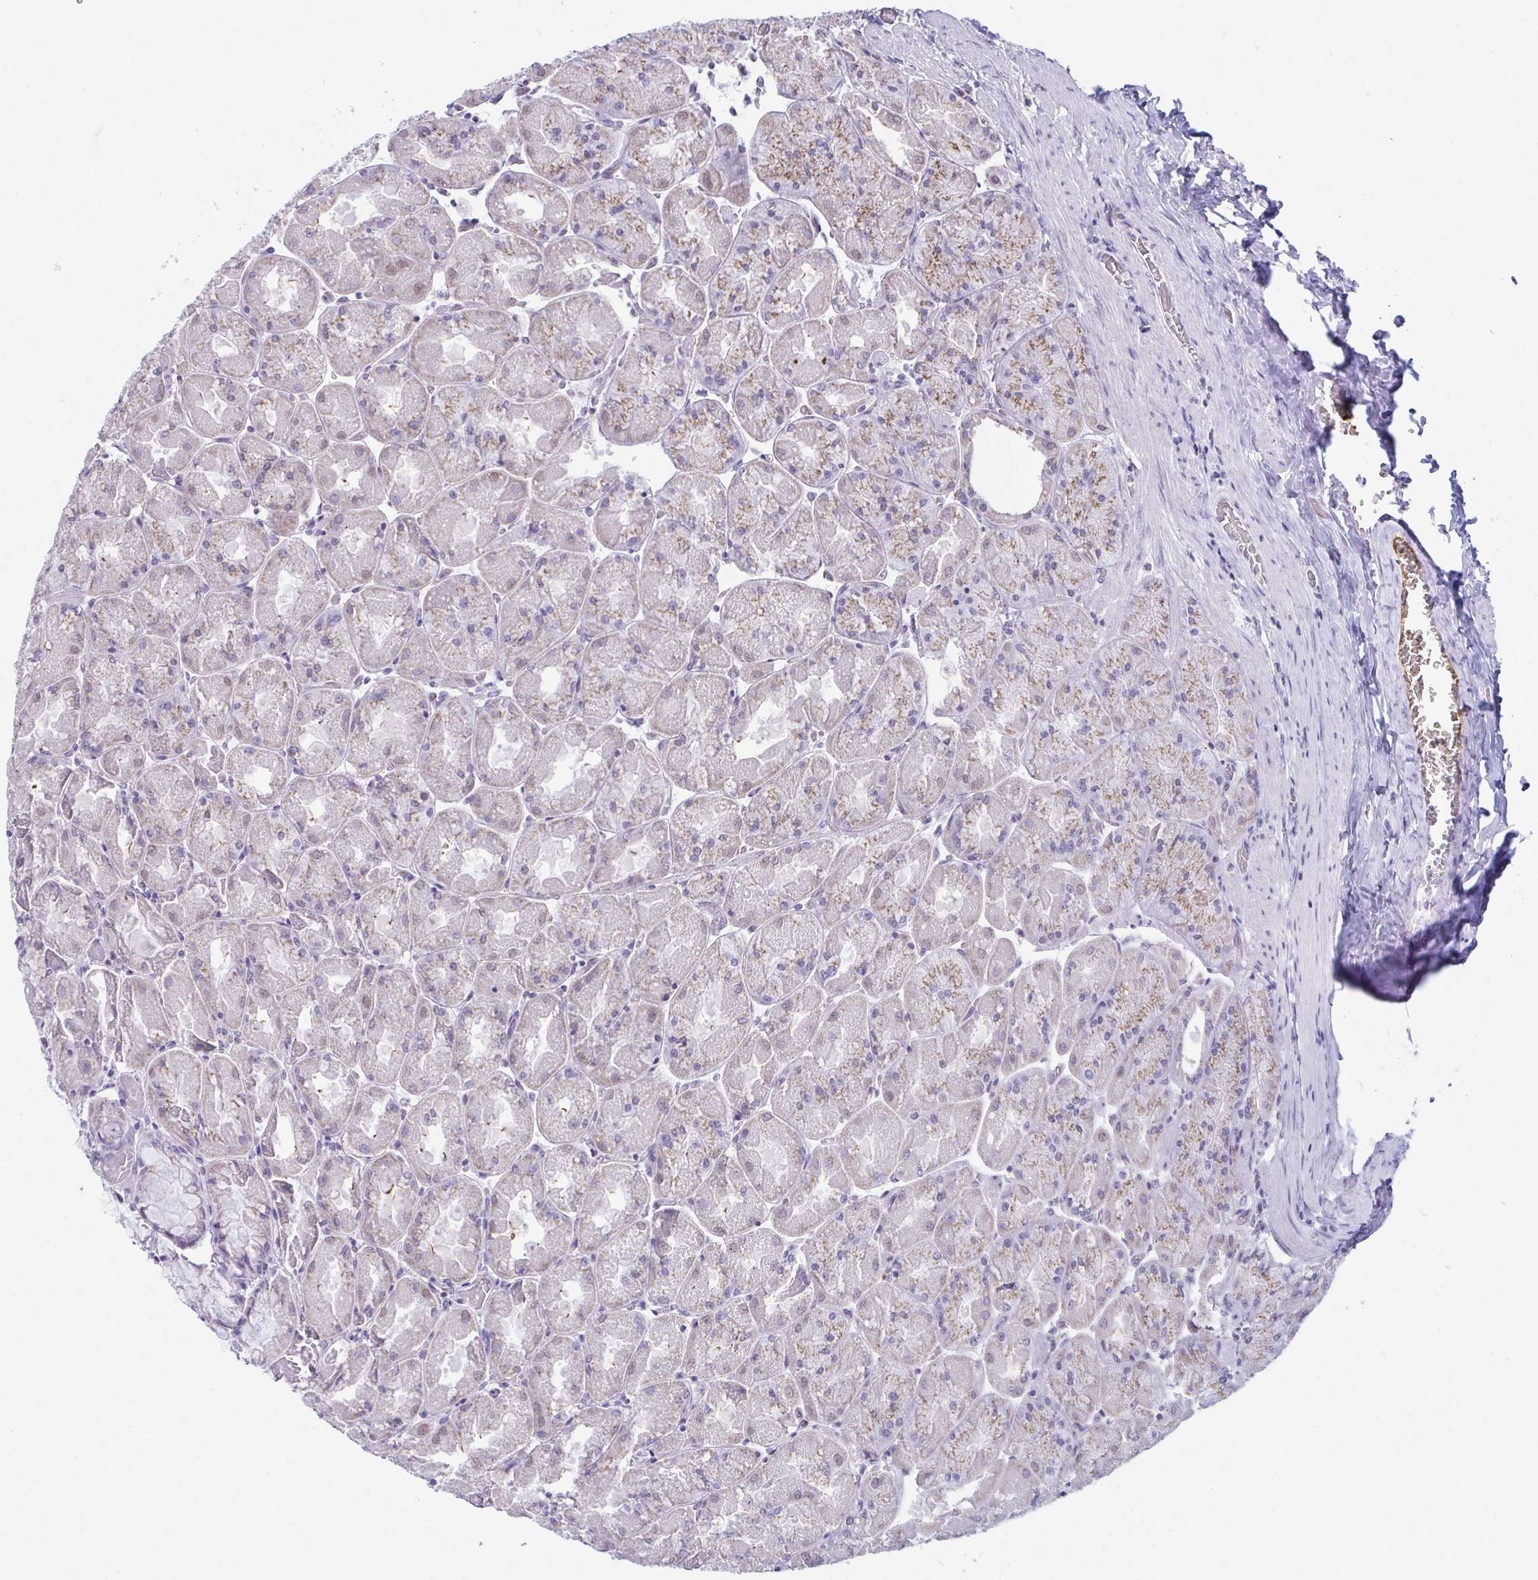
{"staining": {"intensity": "moderate", "quantity": "<25%", "location": "cytoplasmic/membranous"}, "tissue": "stomach", "cell_type": "Glandular cells", "image_type": "normal", "snomed": [{"axis": "morphology", "description": "Normal tissue, NOS"}, {"axis": "topography", "description": "Stomach"}], "caption": "Protein analysis of normal stomach shows moderate cytoplasmic/membranous staining in about <25% of glandular cells.", "gene": "SCLY", "patient": {"sex": "female", "age": 61}}